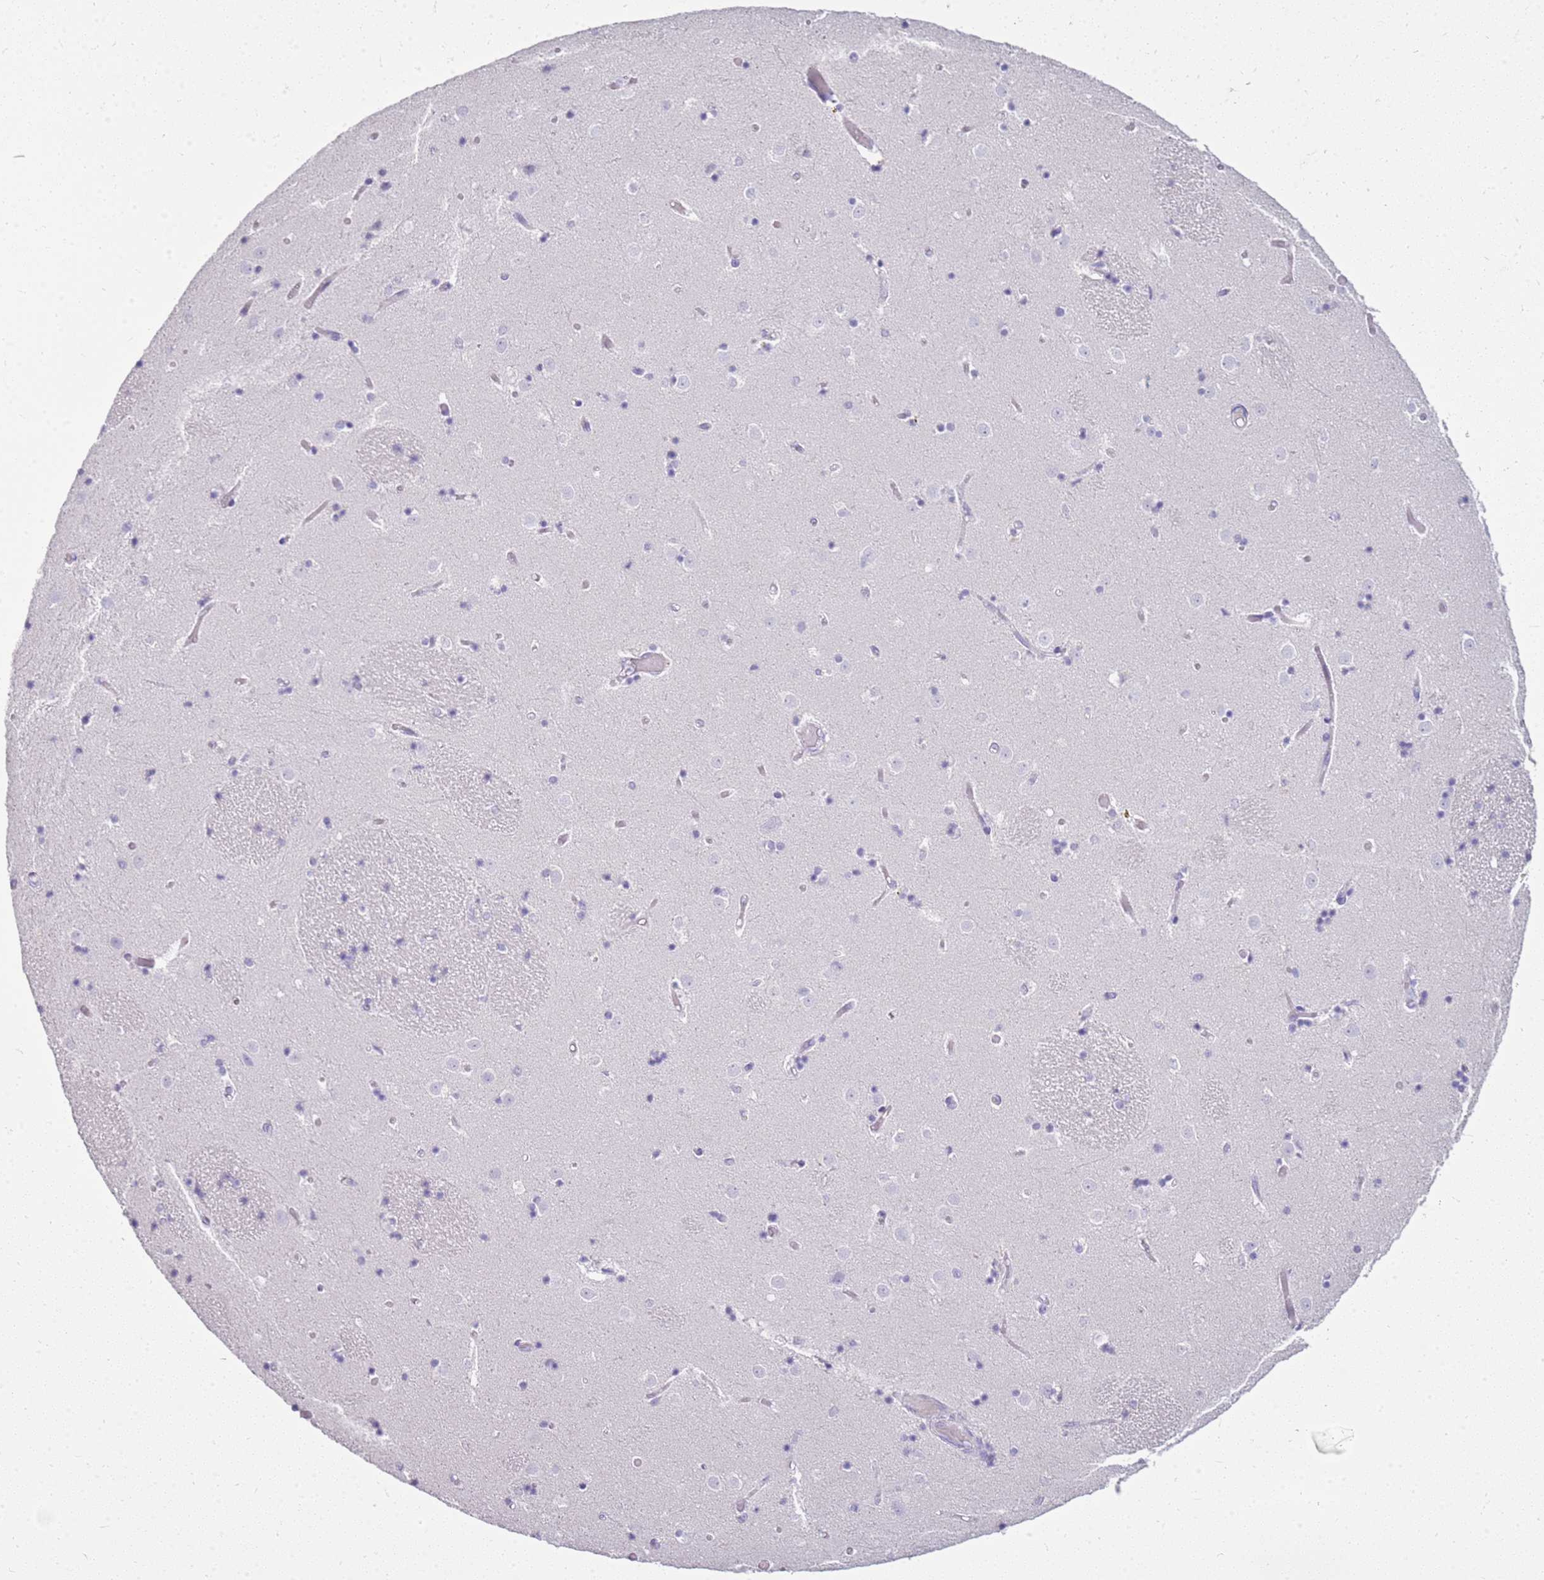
{"staining": {"intensity": "negative", "quantity": "none", "location": "none"}, "tissue": "caudate", "cell_type": "Glial cells", "image_type": "normal", "snomed": [{"axis": "morphology", "description": "Normal tissue, NOS"}, {"axis": "topography", "description": "Lateral ventricle wall"}], "caption": "The histopathology image displays no staining of glial cells in normal caudate. (Stains: DAB immunohistochemistry (IHC) with hematoxylin counter stain, Microscopy: brightfield microscopy at high magnification).", "gene": "CA8", "patient": {"sex": "female", "age": 52}}